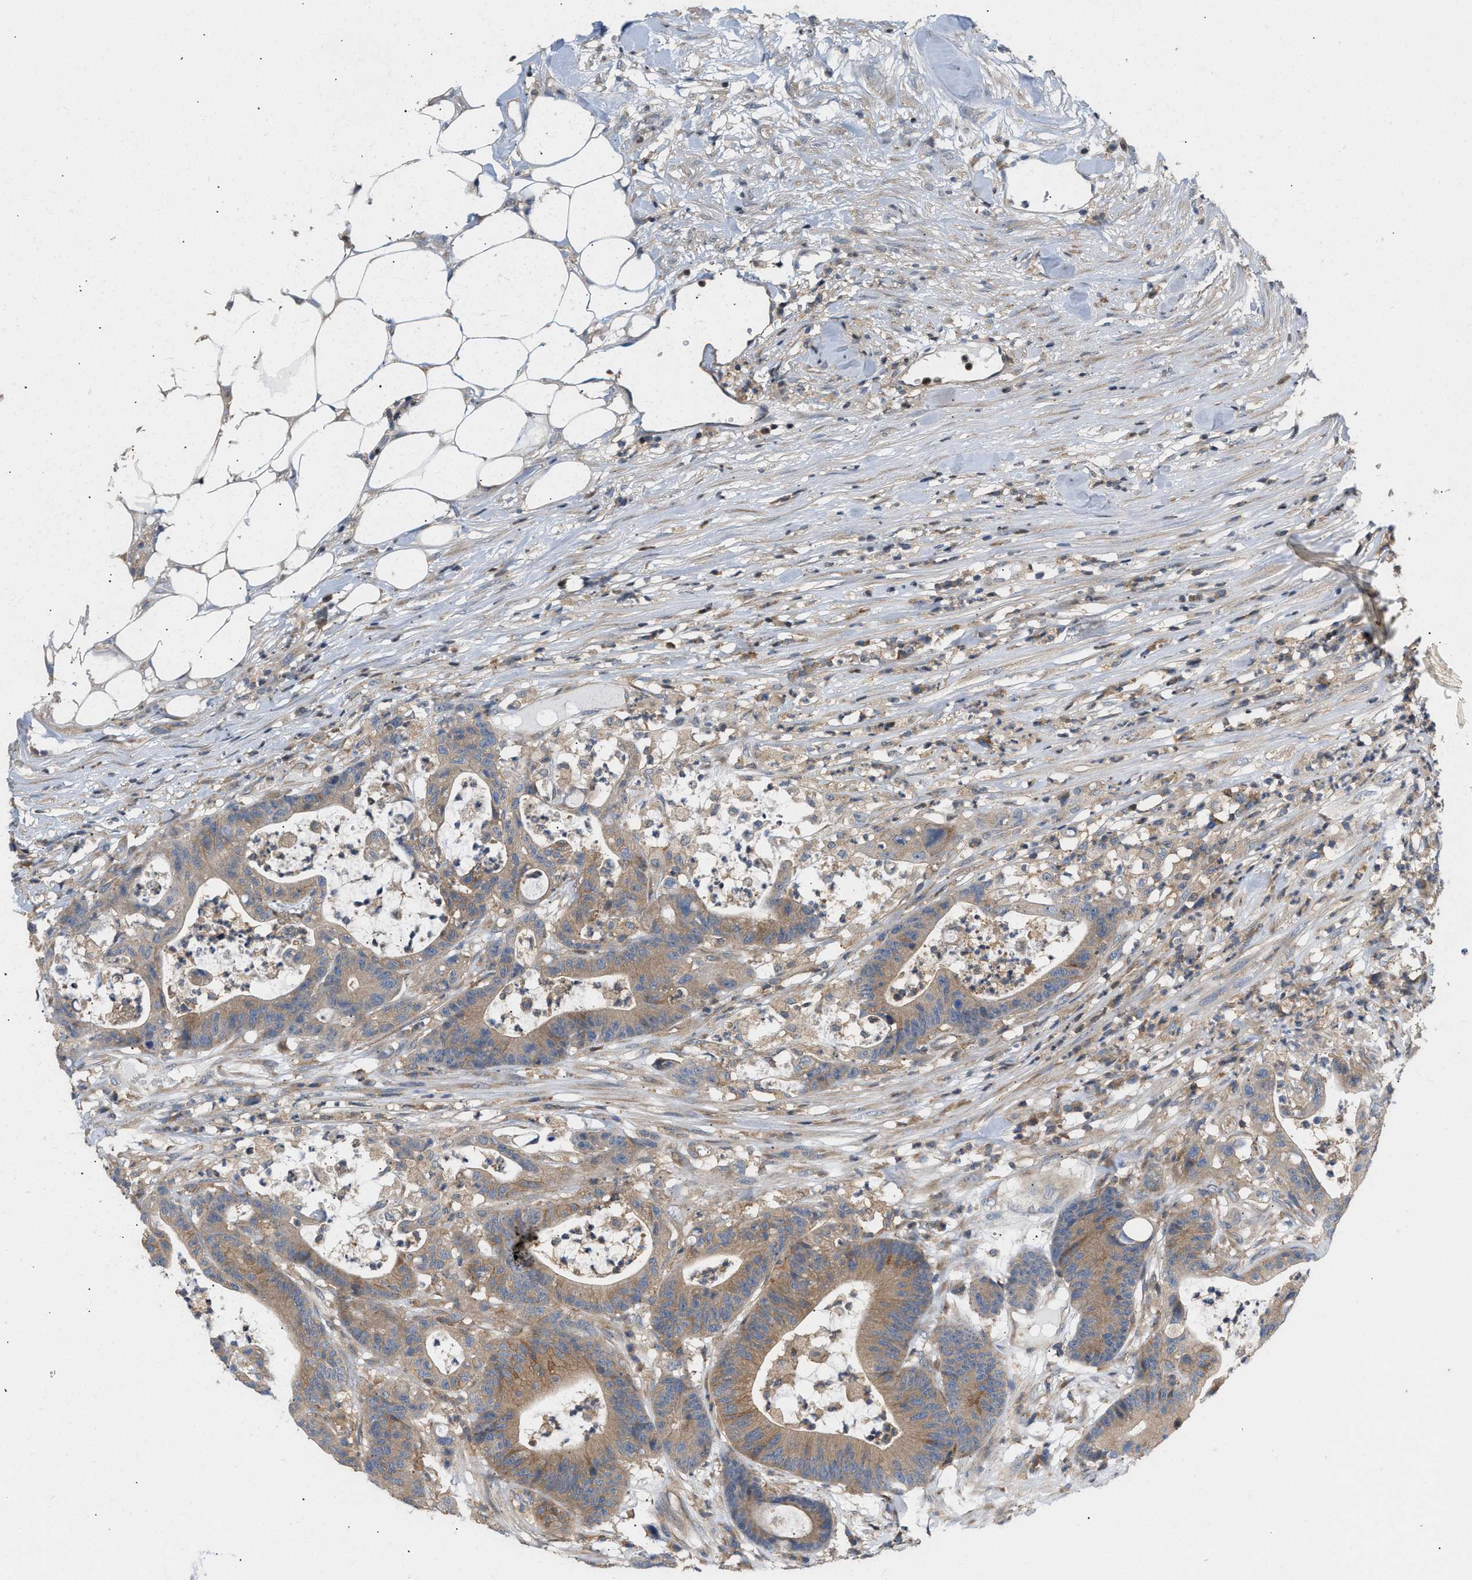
{"staining": {"intensity": "moderate", "quantity": ">75%", "location": "cytoplasmic/membranous"}, "tissue": "colorectal cancer", "cell_type": "Tumor cells", "image_type": "cancer", "snomed": [{"axis": "morphology", "description": "Adenocarcinoma, NOS"}, {"axis": "topography", "description": "Colon"}], "caption": "Colorectal adenocarcinoma stained with a brown dye shows moderate cytoplasmic/membranous positive expression in about >75% of tumor cells.", "gene": "DBNL", "patient": {"sex": "female", "age": 84}}